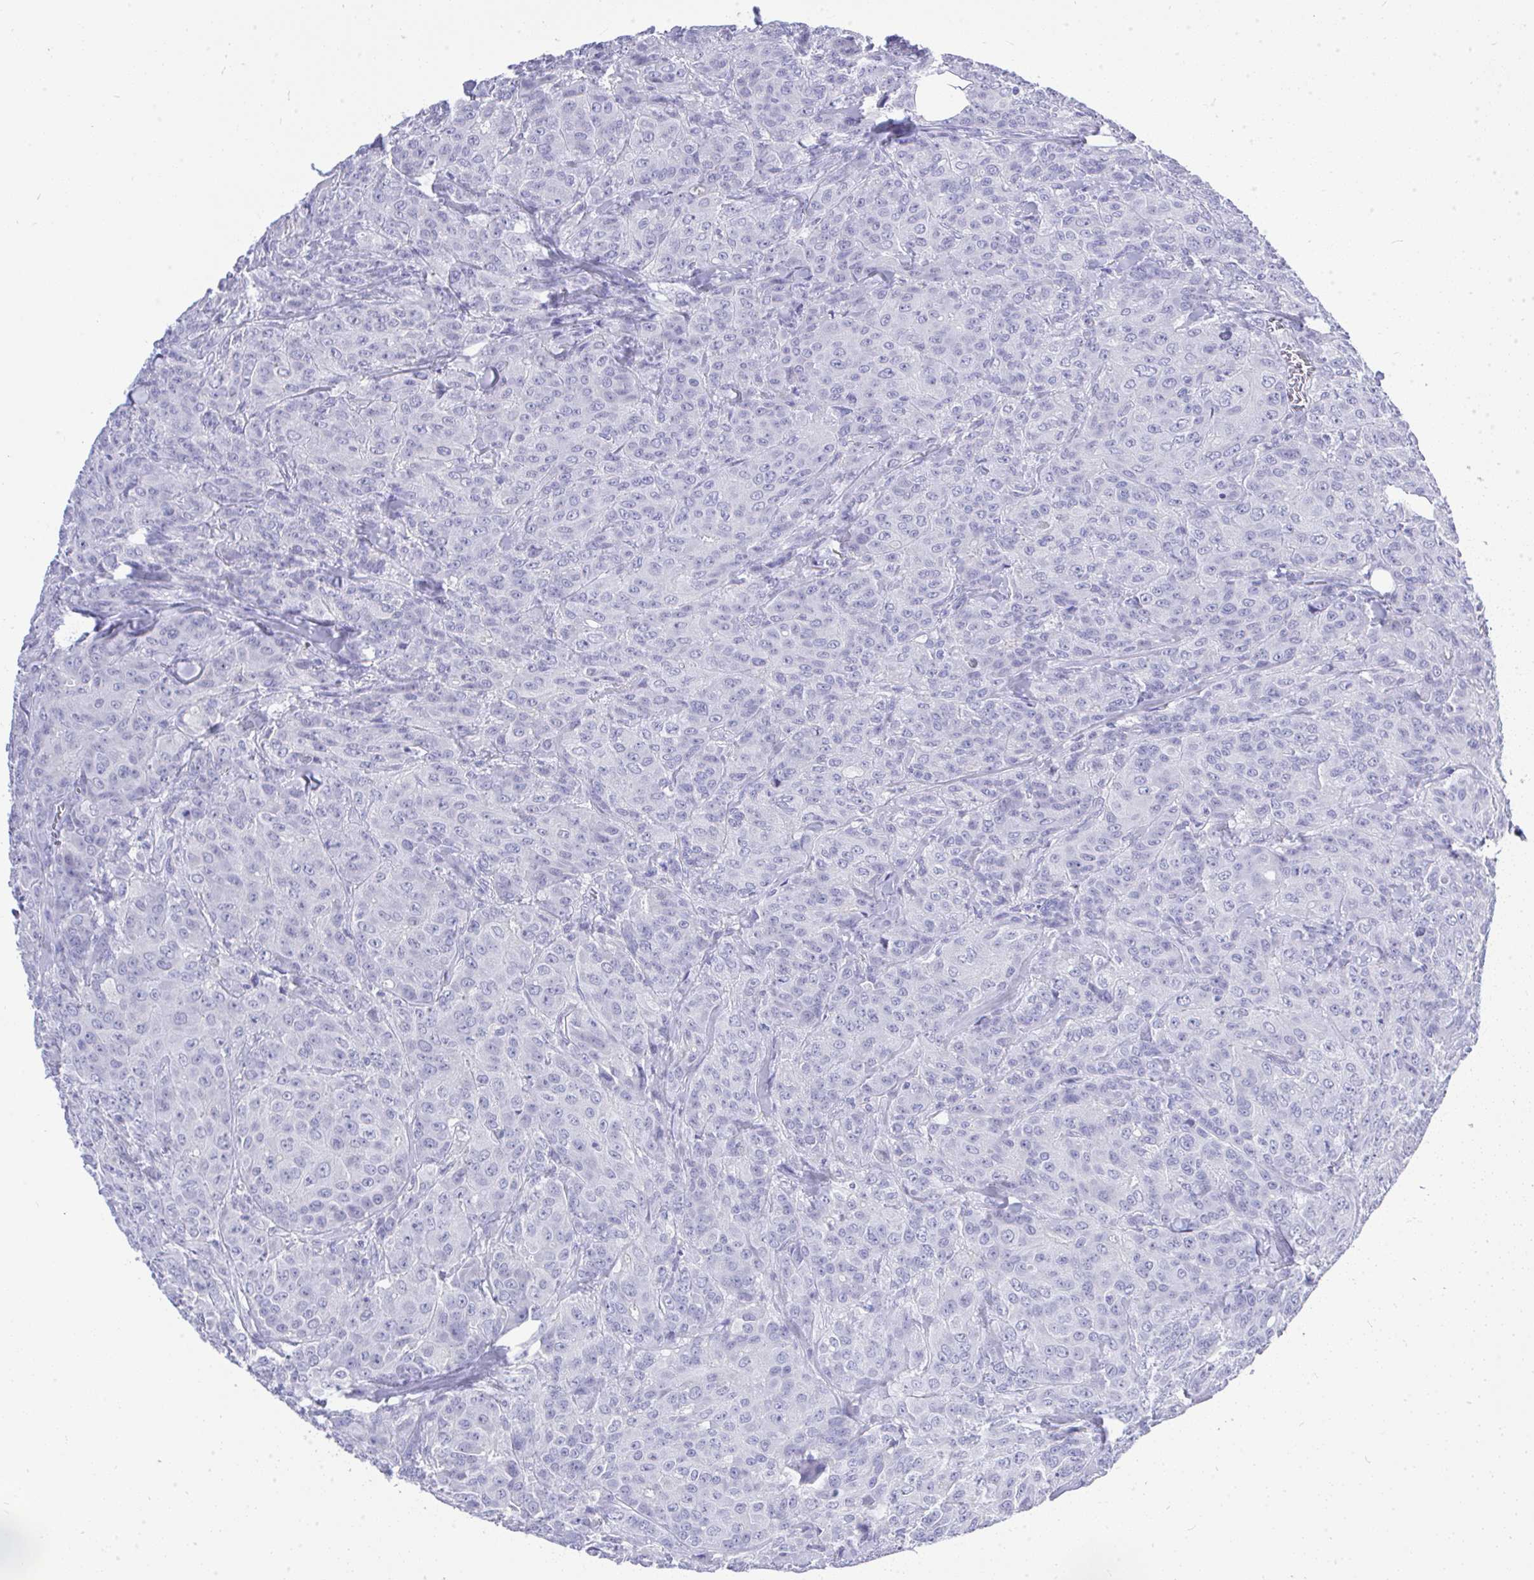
{"staining": {"intensity": "negative", "quantity": "none", "location": "none"}, "tissue": "breast cancer", "cell_type": "Tumor cells", "image_type": "cancer", "snomed": [{"axis": "morphology", "description": "Normal tissue, NOS"}, {"axis": "morphology", "description": "Duct carcinoma"}, {"axis": "topography", "description": "Breast"}], "caption": "Protein analysis of breast cancer (intraductal carcinoma) reveals no significant expression in tumor cells. Nuclei are stained in blue.", "gene": "MS4A12", "patient": {"sex": "female", "age": 43}}